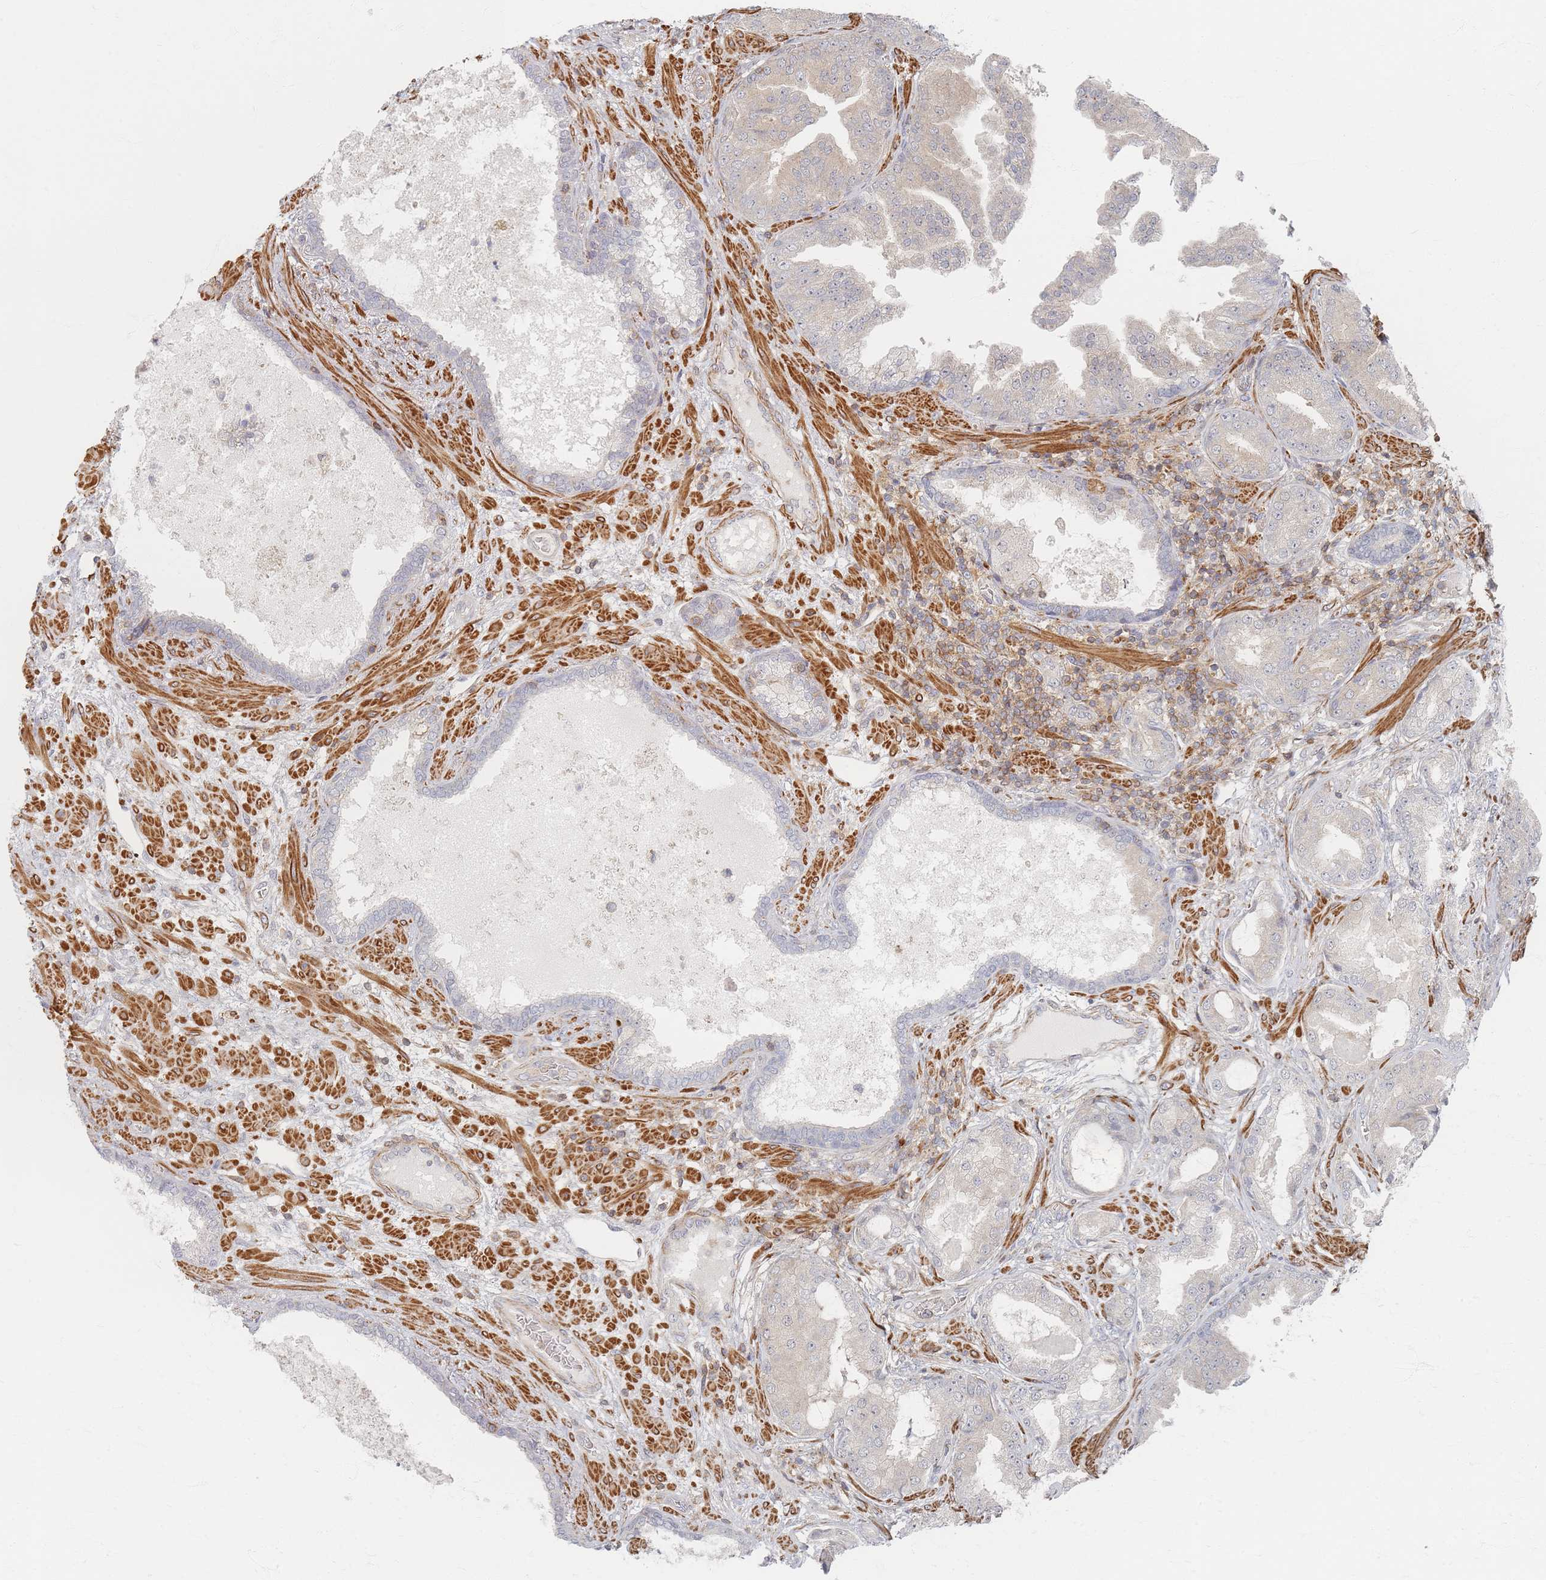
{"staining": {"intensity": "negative", "quantity": "none", "location": "none"}, "tissue": "prostate cancer", "cell_type": "Tumor cells", "image_type": "cancer", "snomed": [{"axis": "morphology", "description": "Adenocarcinoma, High grade"}, {"axis": "topography", "description": "Prostate"}], "caption": "A high-resolution image shows IHC staining of prostate cancer, which displays no significant expression in tumor cells.", "gene": "ZNF852", "patient": {"sex": "male", "age": 68}}